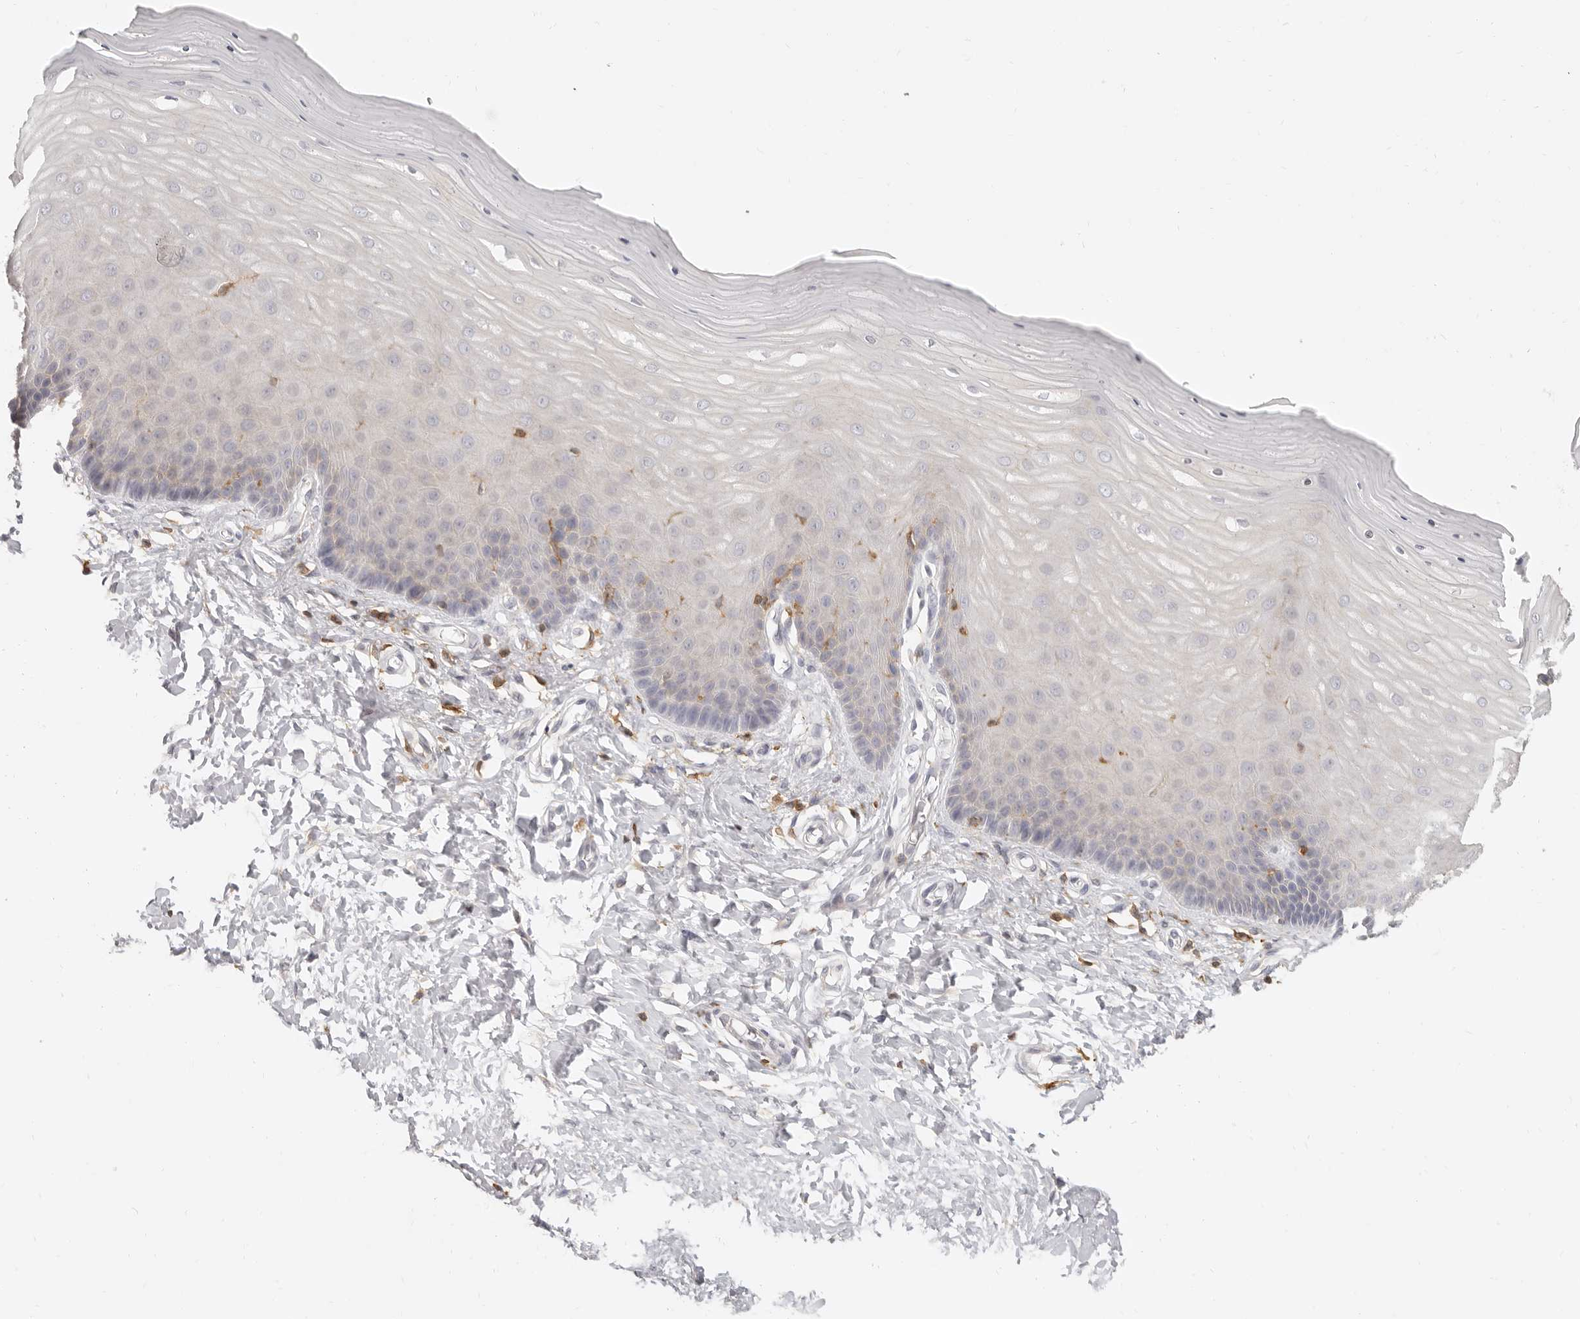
{"staining": {"intensity": "moderate", "quantity": "25%-75%", "location": "cytoplasmic/membranous"}, "tissue": "cervix", "cell_type": "Glandular cells", "image_type": "normal", "snomed": [{"axis": "morphology", "description": "Normal tissue, NOS"}, {"axis": "topography", "description": "Cervix"}], "caption": "Immunohistochemical staining of benign human cervix exhibits medium levels of moderate cytoplasmic/membranous positivity in about 25%-75% of glandular cells.", "gene": "NIBAN1", "patient": {"sex": "female", "age": 55}}